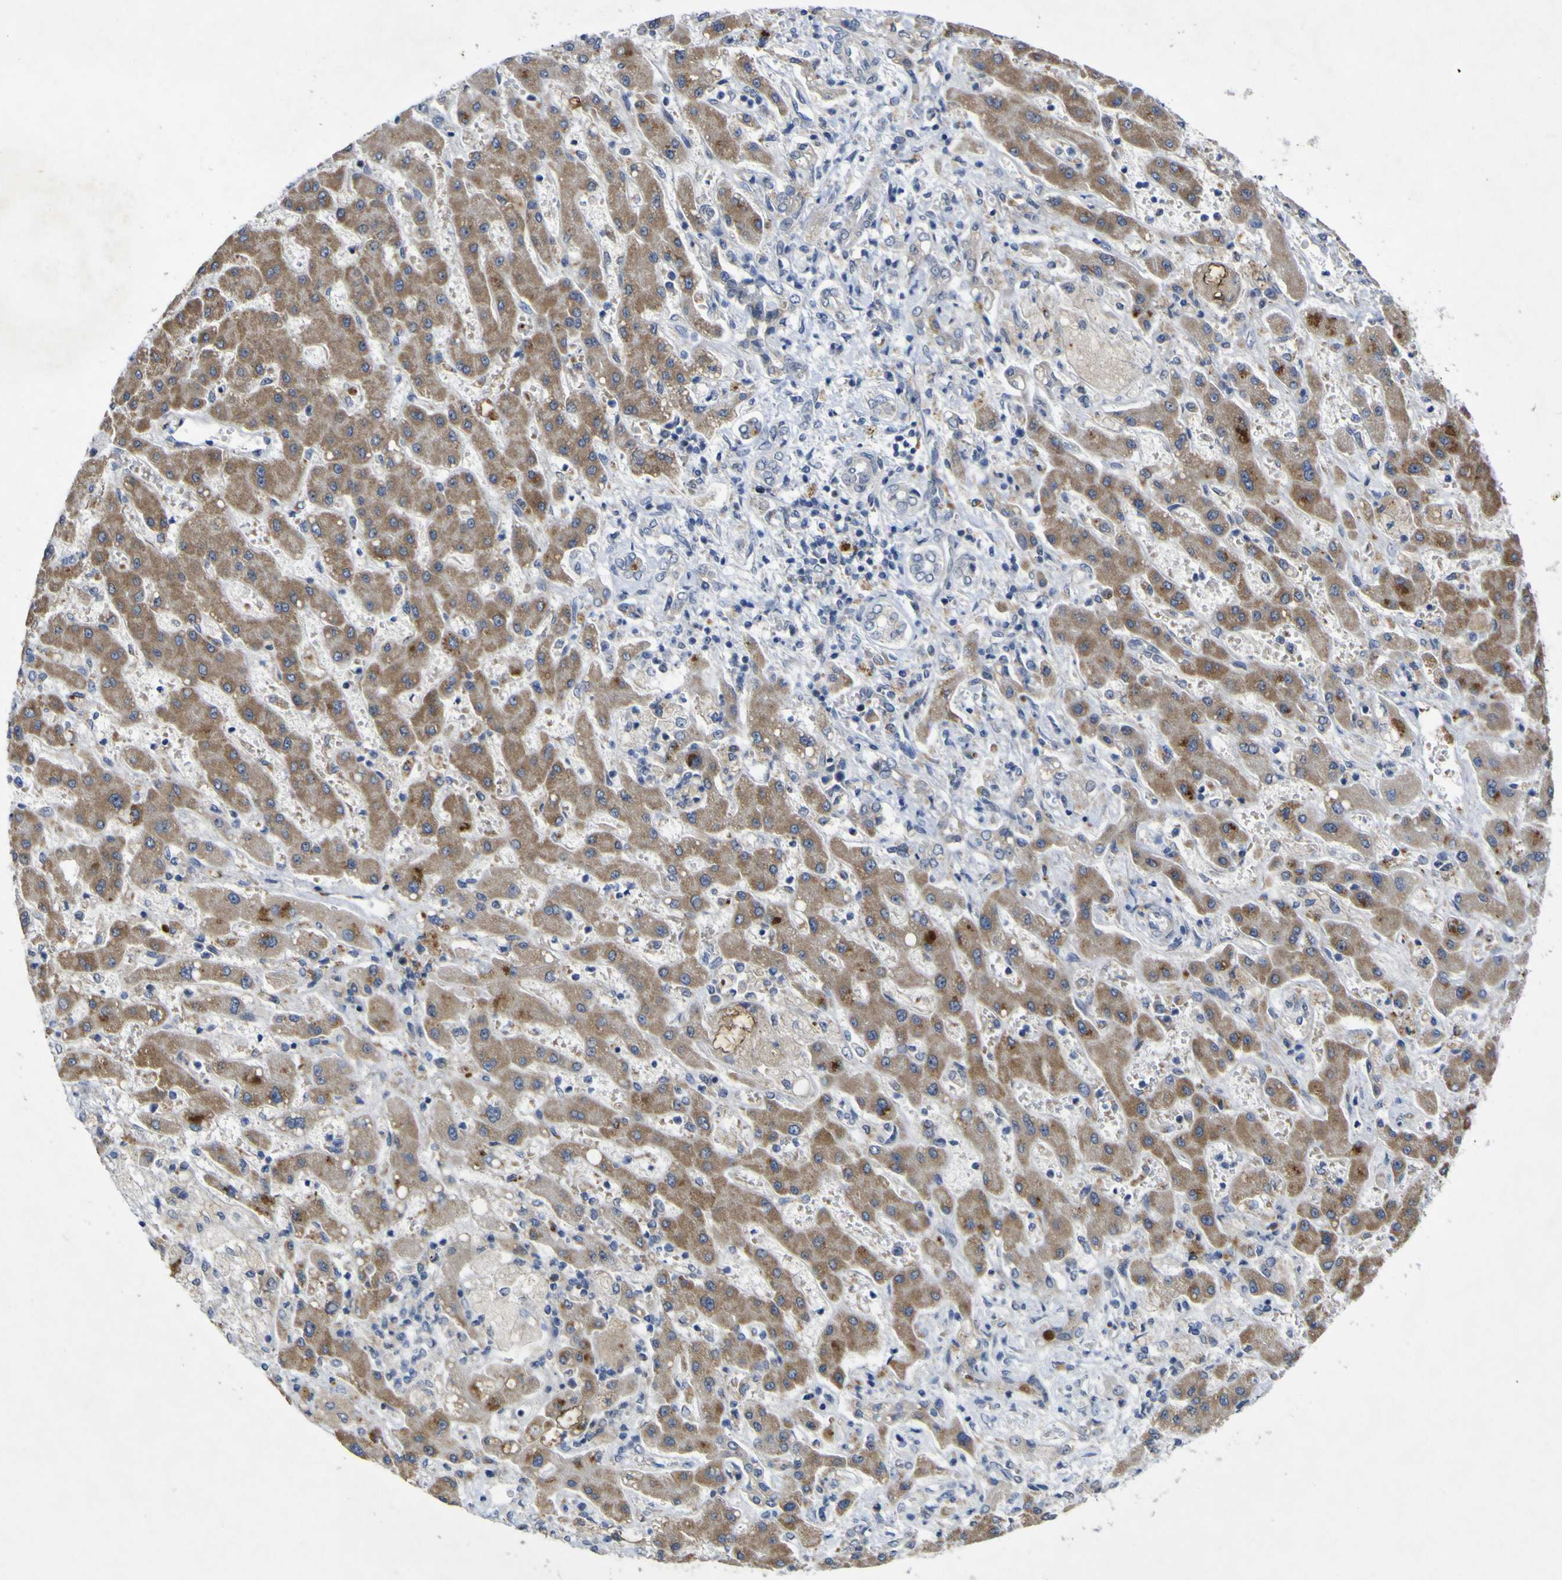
{"staining": {"intensity": "negative", "quantity": "none", "location": "none"}, "tissue": "liver cancer", "cell_type": "Tumor cells", "image_type": "cancer", "snomed": [{"axis": "morphology", "description": "Cholangiocarcinoma"}, {"axis": "topography", "description": "Liver"}], "caption": "This is a histopathology image of immunohistochemistry staining of liver cancer, which shows no expression in tumor cells. Brightfield microscopy of IHC stained with DAB (3,3'-diaminobenzidine) (brown) and hematoxylin (blue), captured at high magnification.", "gene": "NAV1", "patient": {"sex": "male", "age": 50}}